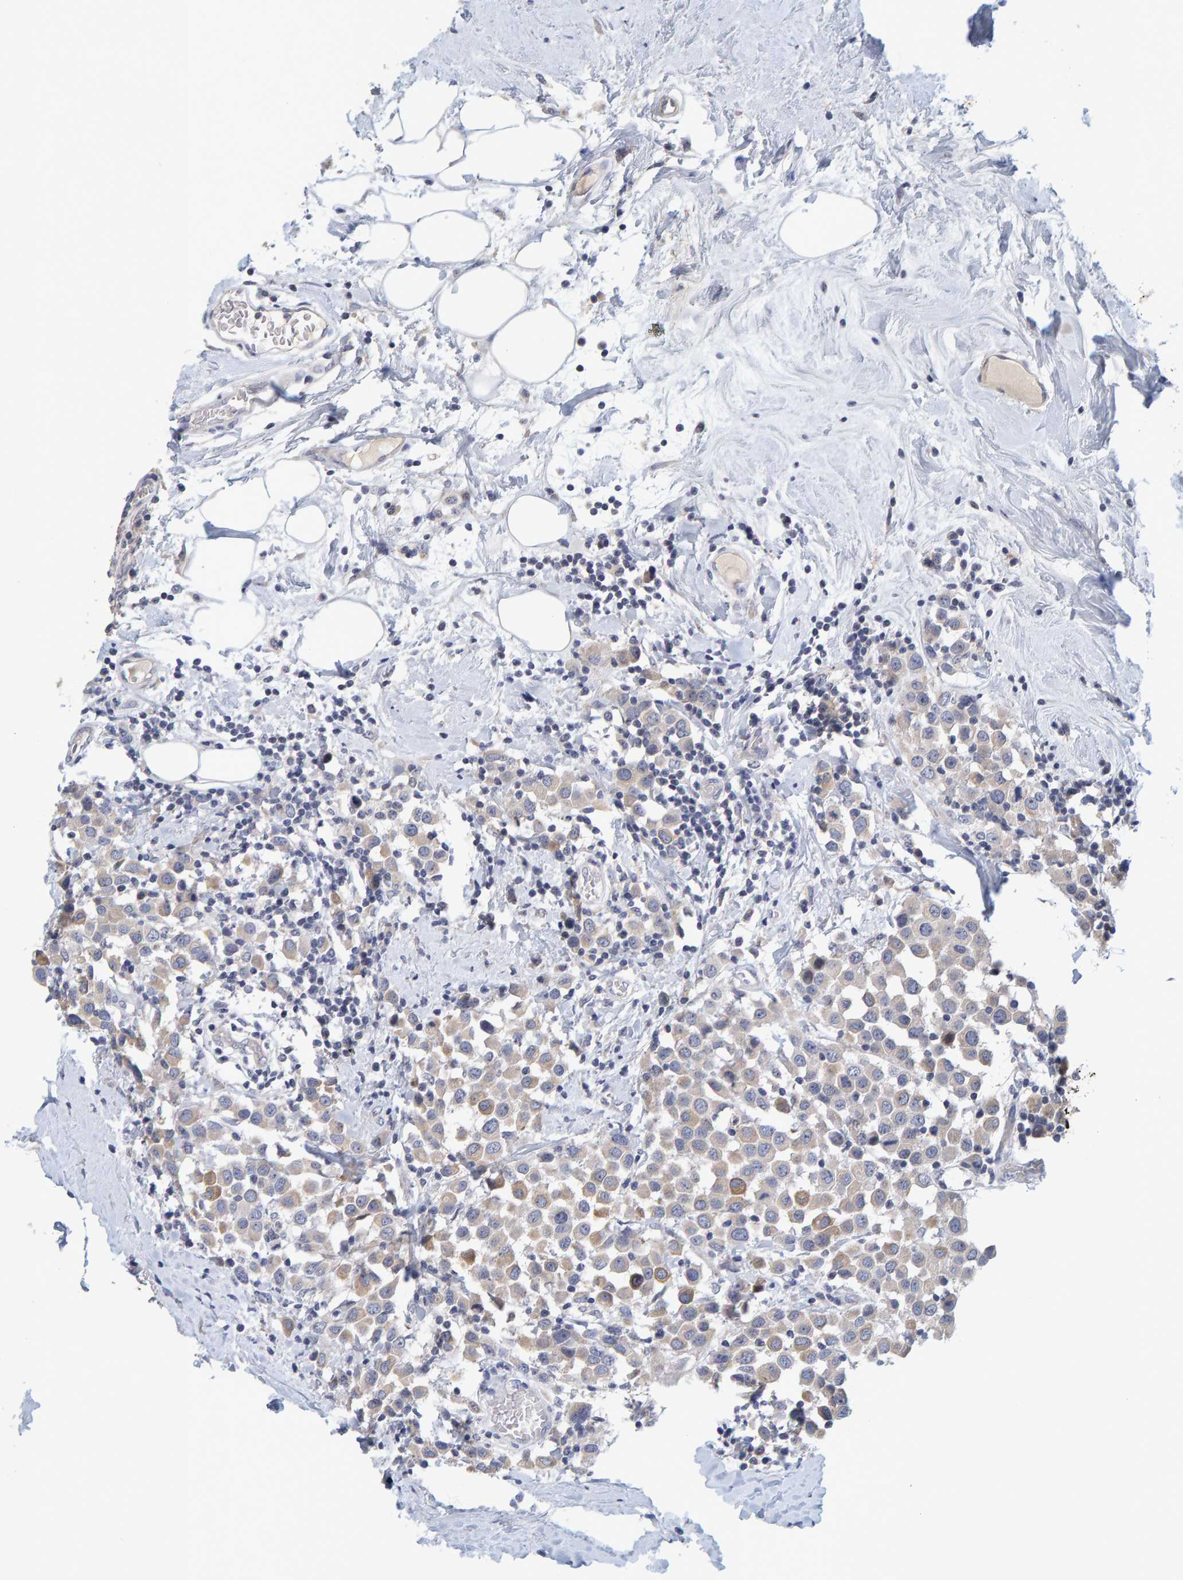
{"staining": {"intensity": "weak", "quantity": "<25%", "location": "cytoplasmic/membranous"}, "tissue": "breast cancer", "cell_type": "Tumor cells", "image_type": "cancer", "snomed": [{"axis": "morphology", "description": "Duct carcinoma"}, {"axis": "topography", "description": "Breast"}], "caption": "Immunohistochemical staining of human breast invasive ductal carcinoma demonstrates no significant expression in tumor cells.", "gene": "ZNF77", "patient": {"sex": "female", "age": 61}}